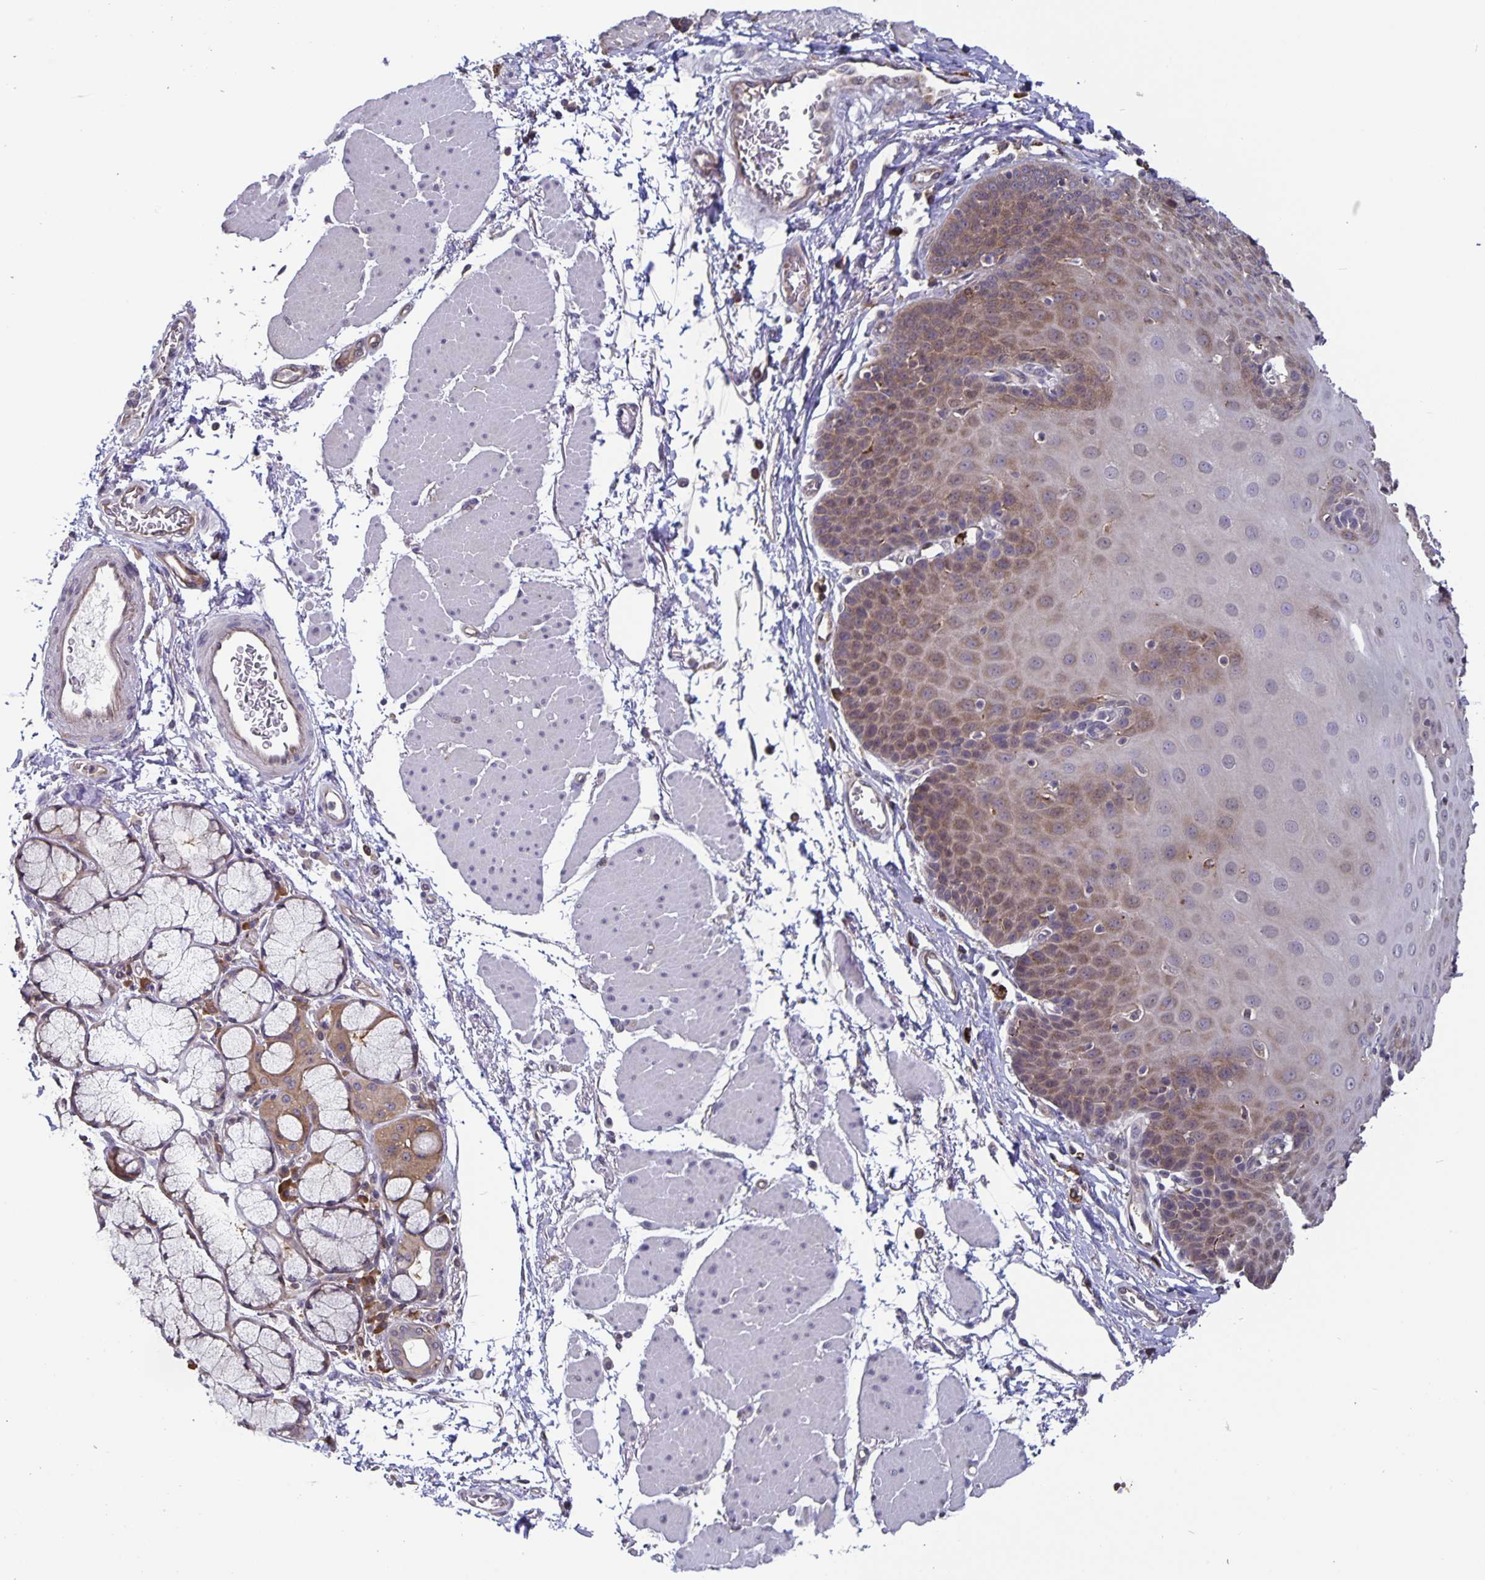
{"staining": {"intensity": "weak", "quantity": "25%-75%", "location": "cytoplasmic/membranous"}, "tissue": "esophagus", "cell_type": "Squamous epithelial cells", "image_type": "normal", "snomed": [{"axis": "morphology", "description": "Normal tissue, NOS"}, {"axis": "topography", "description": "Esophagus"}], "caption": "Immunohistochemical staining of benign esophagus reveals 25%-75% levels of weak cytoplasmic/membranous protein staining in about 25%-75% of squamous epithelial cells.", "gene": "FEM1C", "patient": {"sex": "female", "age": 81}}